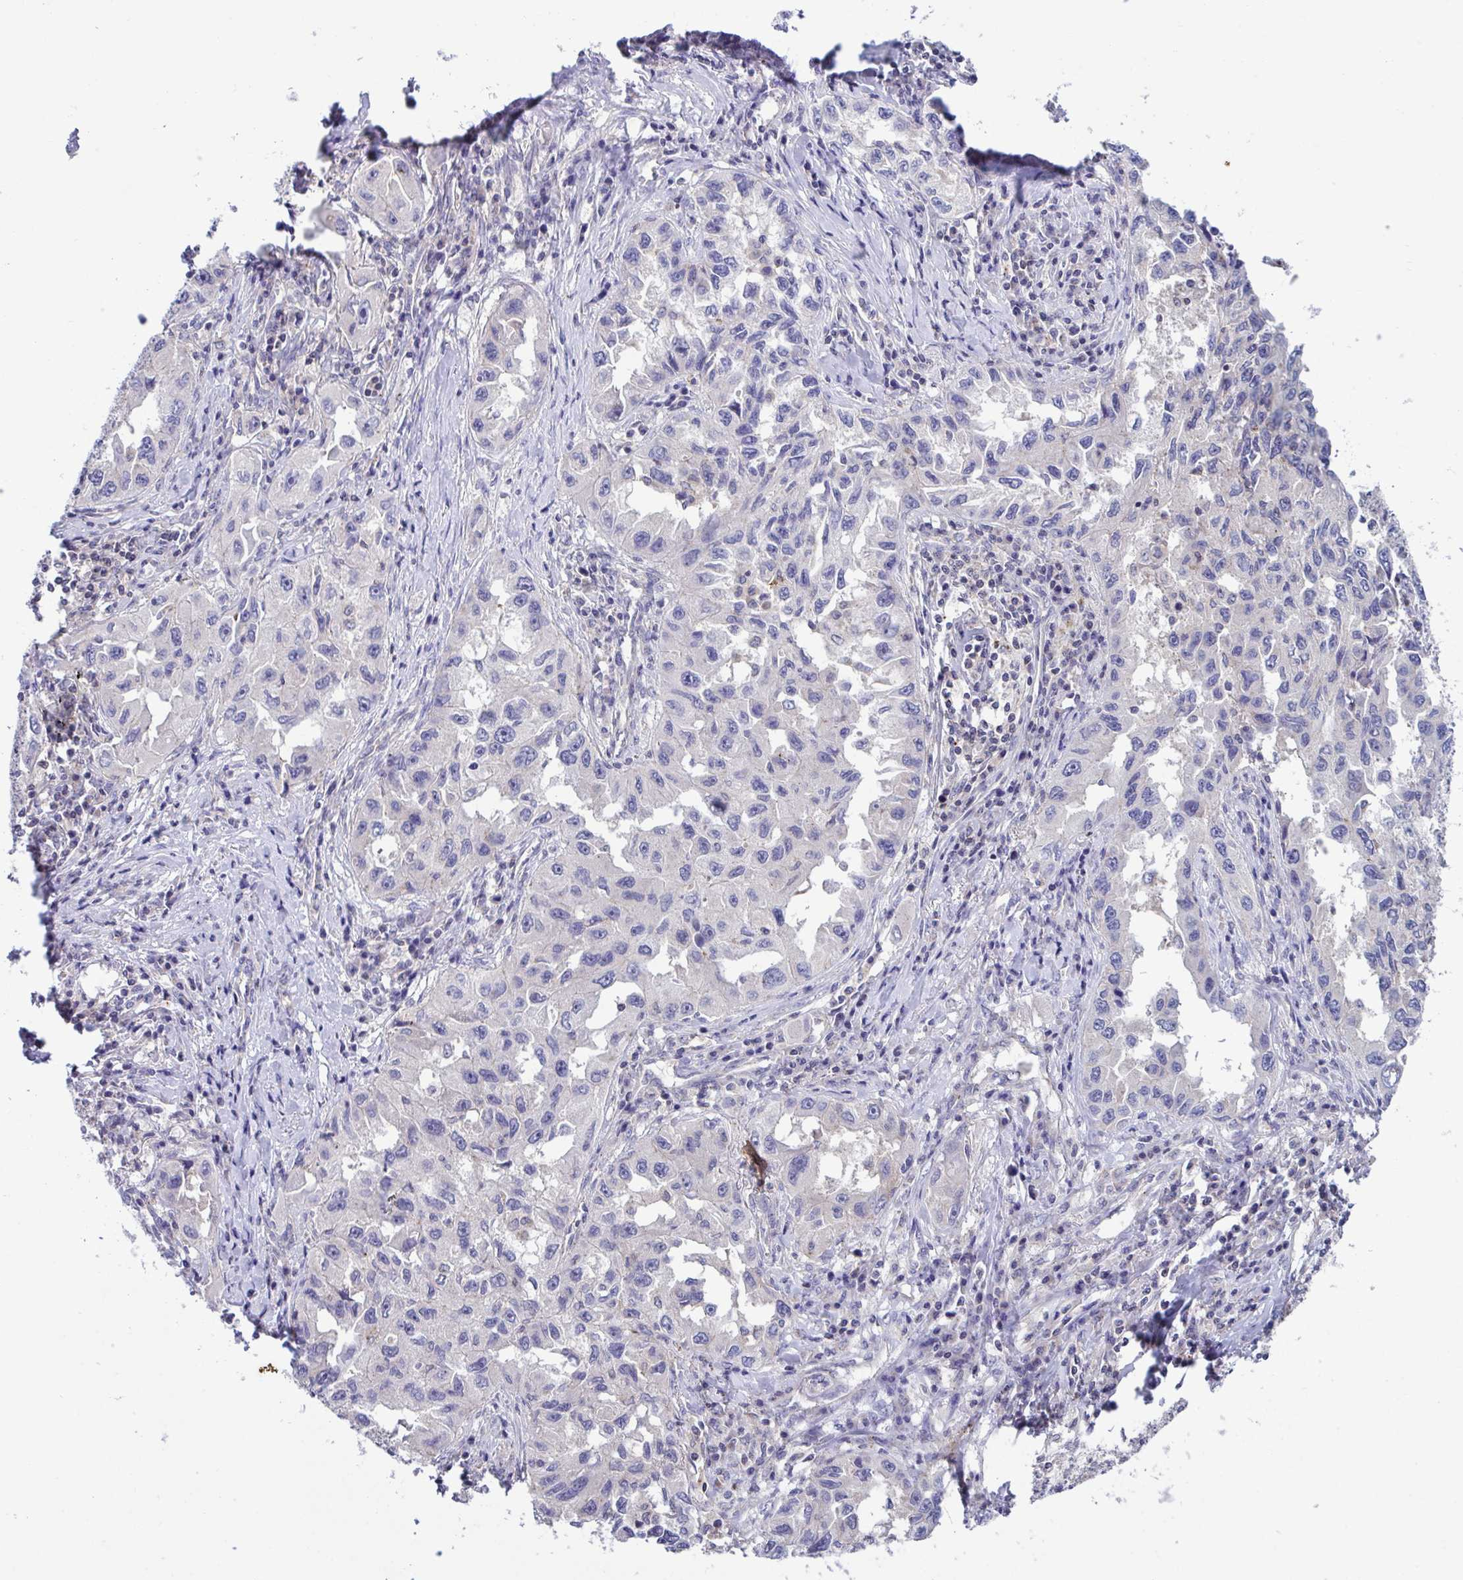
{"staining": {"intensity": "negative", "quantity": "none", "location": "none"}, "tissue": "lung cancer", "cell_type": "Tumor cells", "image_type": "cancer", "snomed": [{"axis": "morphology", "description": "Adenocarcinoma, NOS"}, {"axis": "topography", "description": "Lung"}], "caption": "Tumor cells are negative for brown protein staining in lung adenocarcinoma.", "gene": "IST1", "patient": {"sex": "female", "age": 73}}